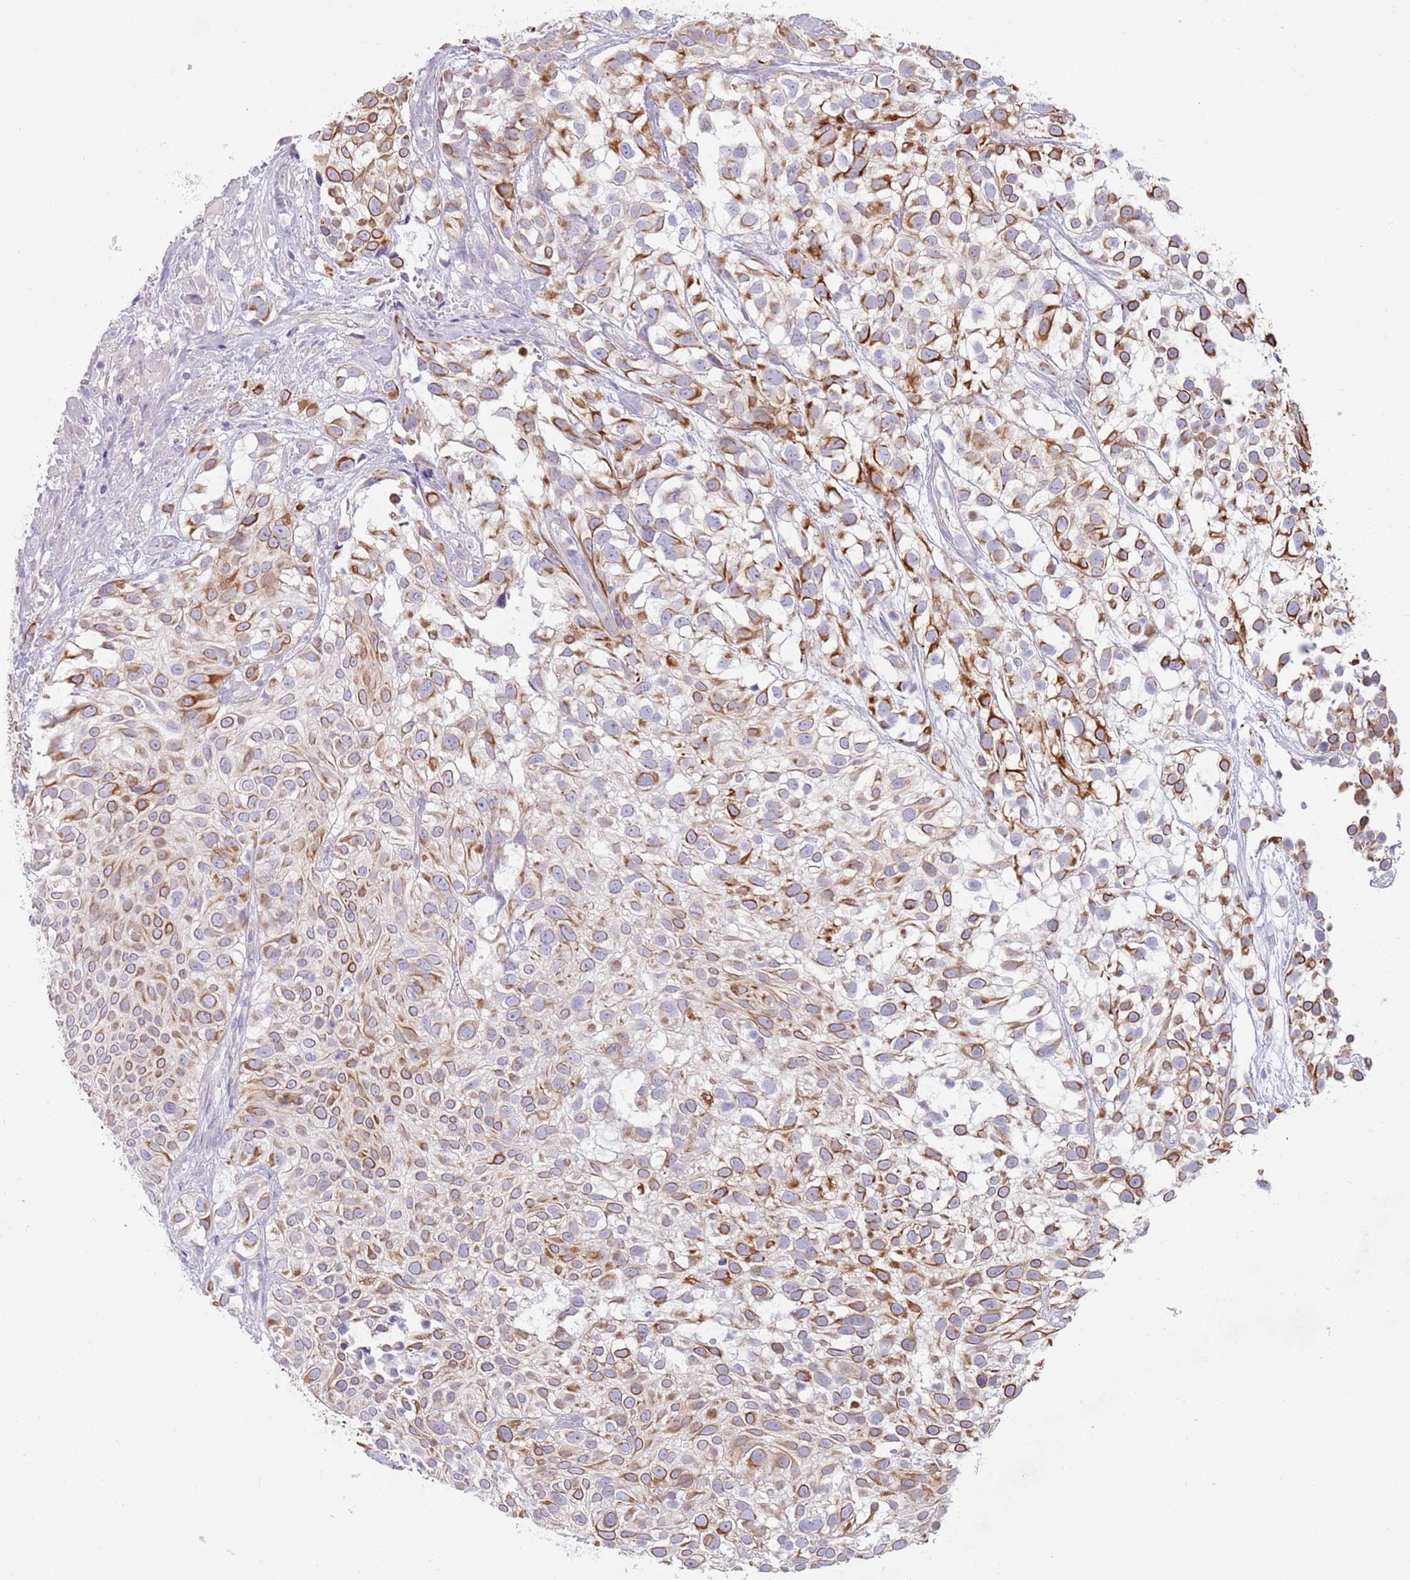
{"staining": {"intensity": "moderate", "quantity": "25%-75%", "location": "cytoplasmic/membranous"}, "tissue": "urothelial cancer", "cell_type": "Tumor cells", "image_type": "cancer", "snomed": [{"axis": "morphology", "description": "Urothelial carcinoma, High grade"}, {"axis": "topography", "description": "Urinary bladder"}], "caption": "Urothelial carcinoma (high-grade) stained with a protein marker displays moderate staining in tumor cells.", "gene": "CCDC149", "patient": {"sex": "male", "age": 56}}